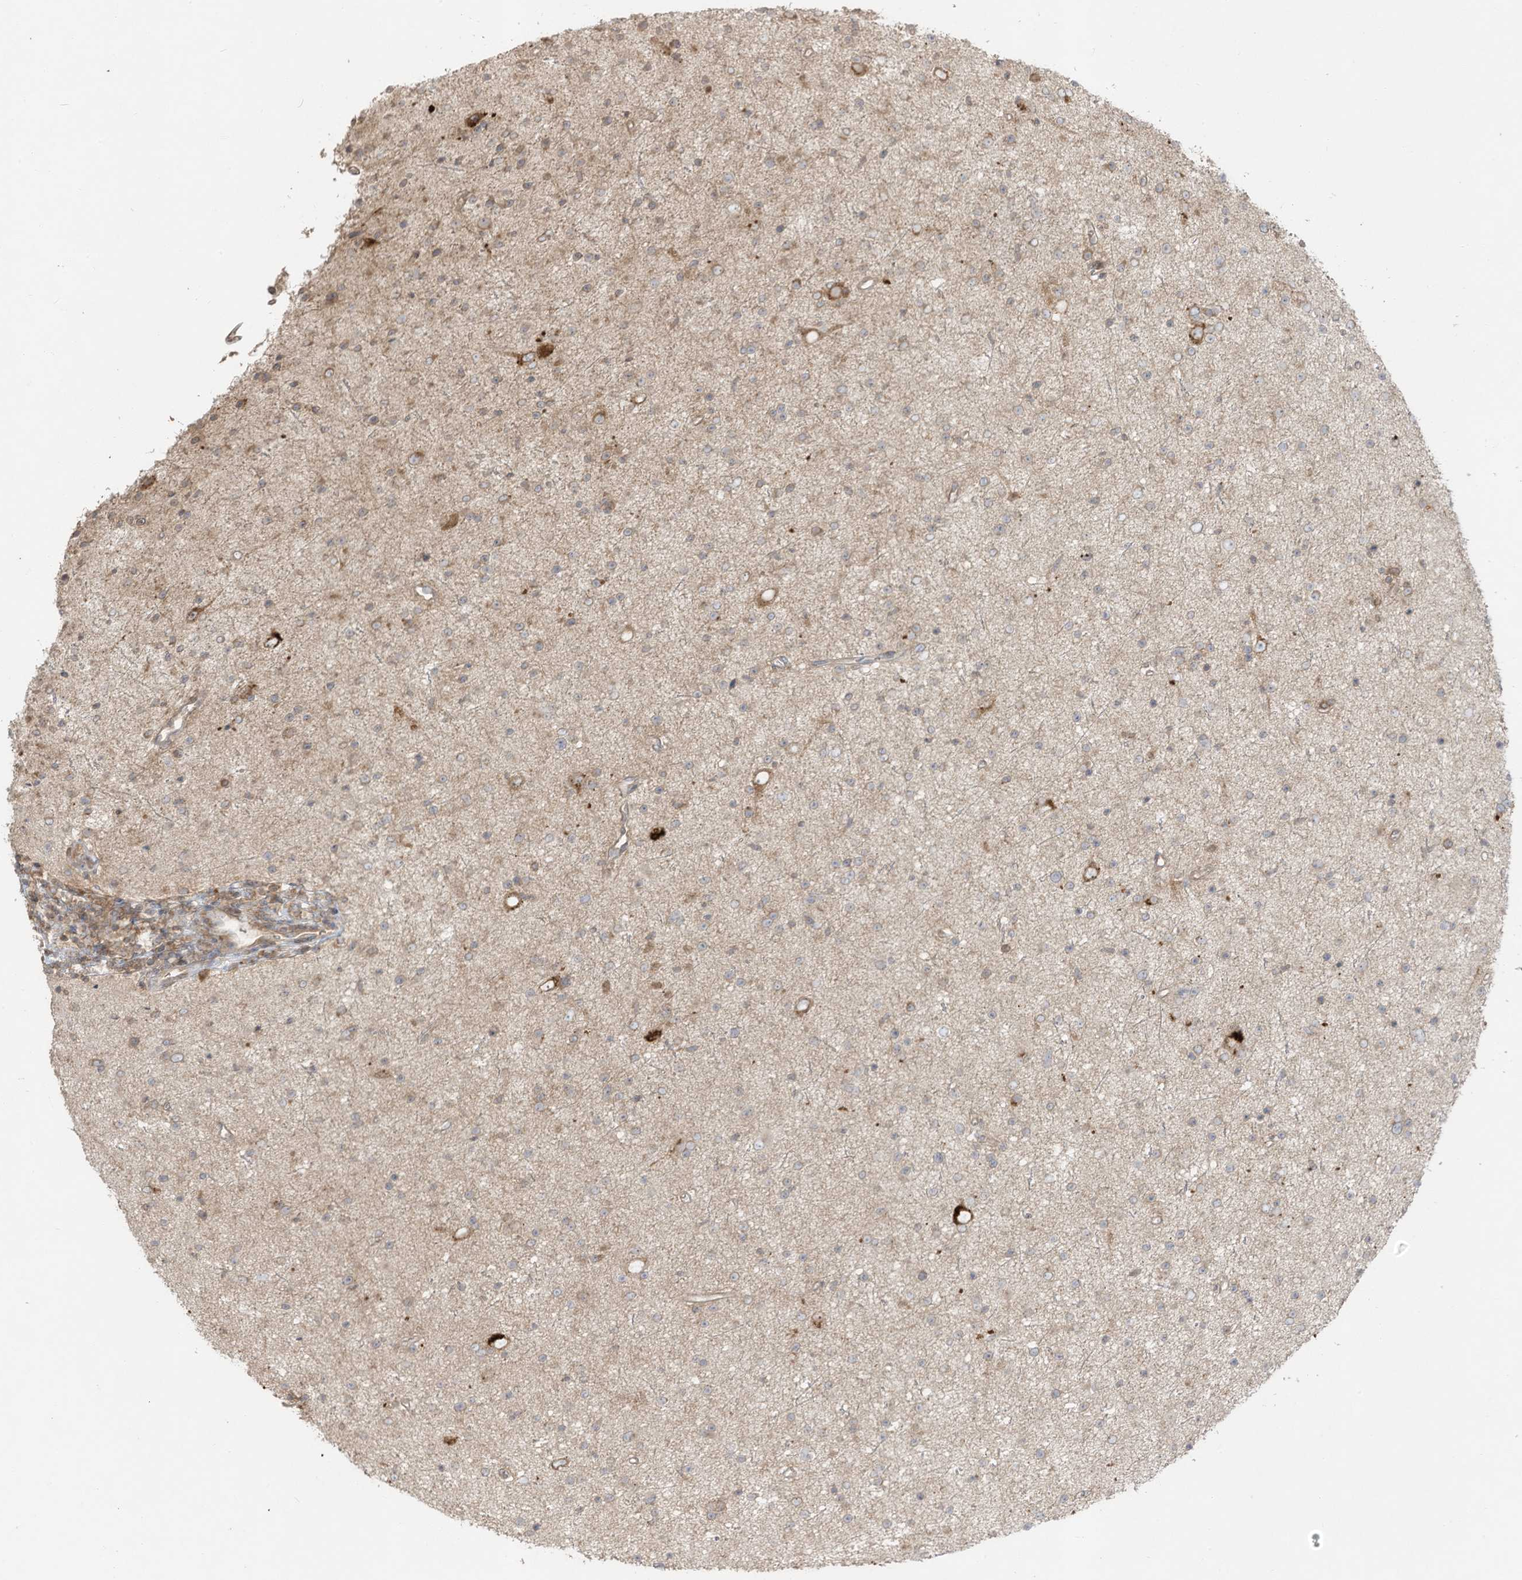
{"staining": {"intensity": "weak", "quantity": "25%-75%", "location": "cytoplasmic/membranous"}, "tissue": "glioma", "cell_type": "Tumor cells", "image_type": "cancer", "snomed": [{"axis": "morphology", "description": "Glioma, malignant, Low grade"}, {"axis": "topography", "description": "Cerebral cortex"}], "caption": "Human glioma stained with a protein marker demonstrates weak staining in tumor cells.", "gene": "LDAH", "patient": {"sex": "female", "age": 39}}